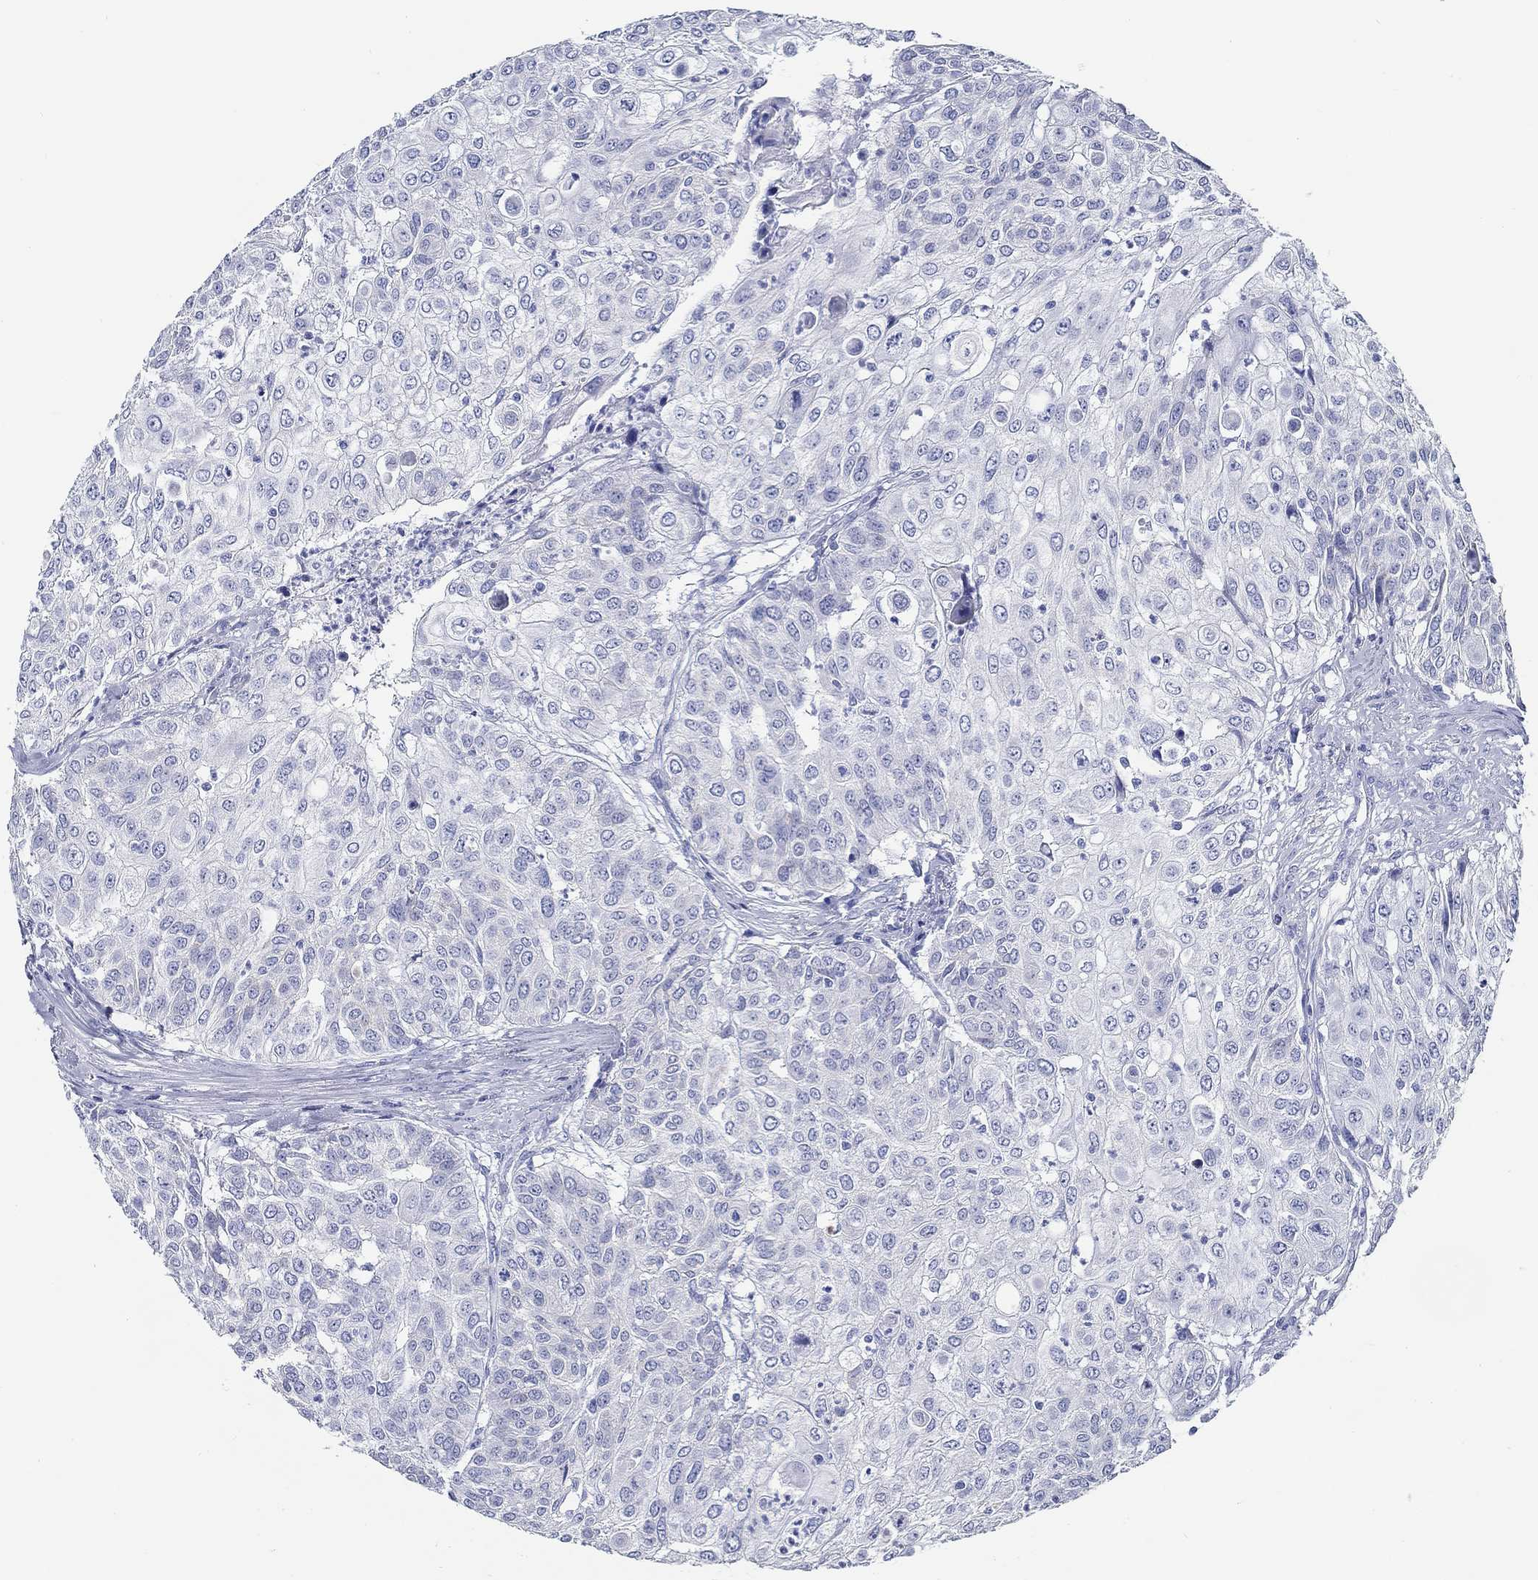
{"staining": {"intensity": "negative", "quantity": "none", "location": "none"}, "tissue": "urothelial cancer", "cell_type": "Tumor cells", "image_type": "cancer", "snomed": [{"axis": "morphology", "description": "Urothelial carcinoma, High grade"}, {"axis": "topography", "description": "Urinary bladder"}], "caption": "The histopathology image reveals no significant staining in tumor cells of urothelial carcinoma (high-grade). (Brightfield microscopy of DAB (3,3'-diaminobenzidine) immunohistochemistry at high magnification).", "gene": "RD3L", "patient": {"sex": "female", "age": 79}}